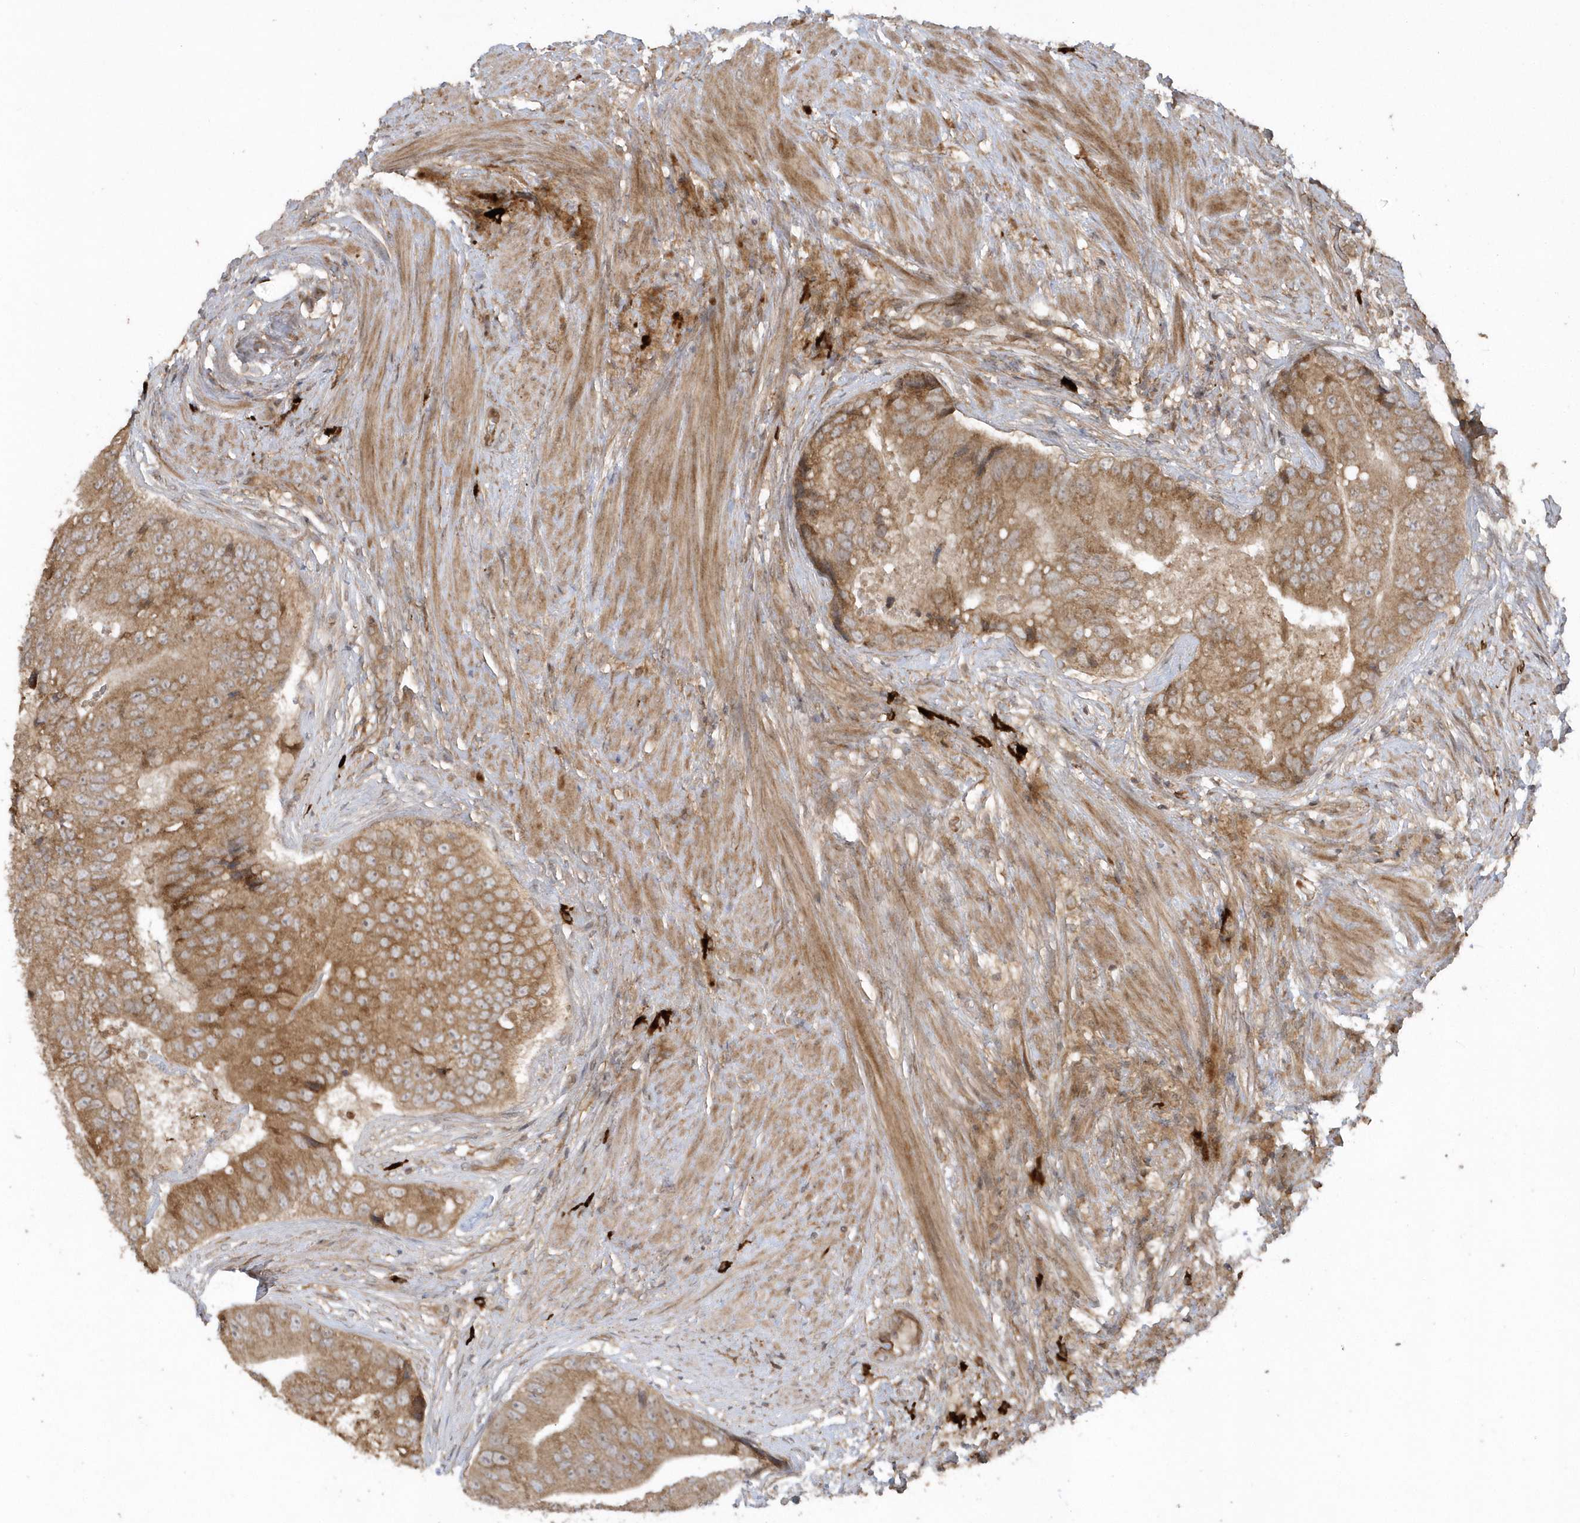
{"staining": {"intensity": "moderate", "quantity": ">75%", "location": "cytoplasmic/membranous"}, "tissue": "prostate cancer", "cell_type": "Tumor cells", "image_type": "cancer", "snomed": [{"axis": "morphology", "description": "Adenocarcinoma, High grade"}, {"axis": "topography", "description": "Prostate"}], "caption": "Prostate cancer tissue demonstrates moderate cytoplasmic/membranous expression in about >75% of tumor cells", "gene": "HERPUD1", "patient": {"sex": "male", "age": 70}}